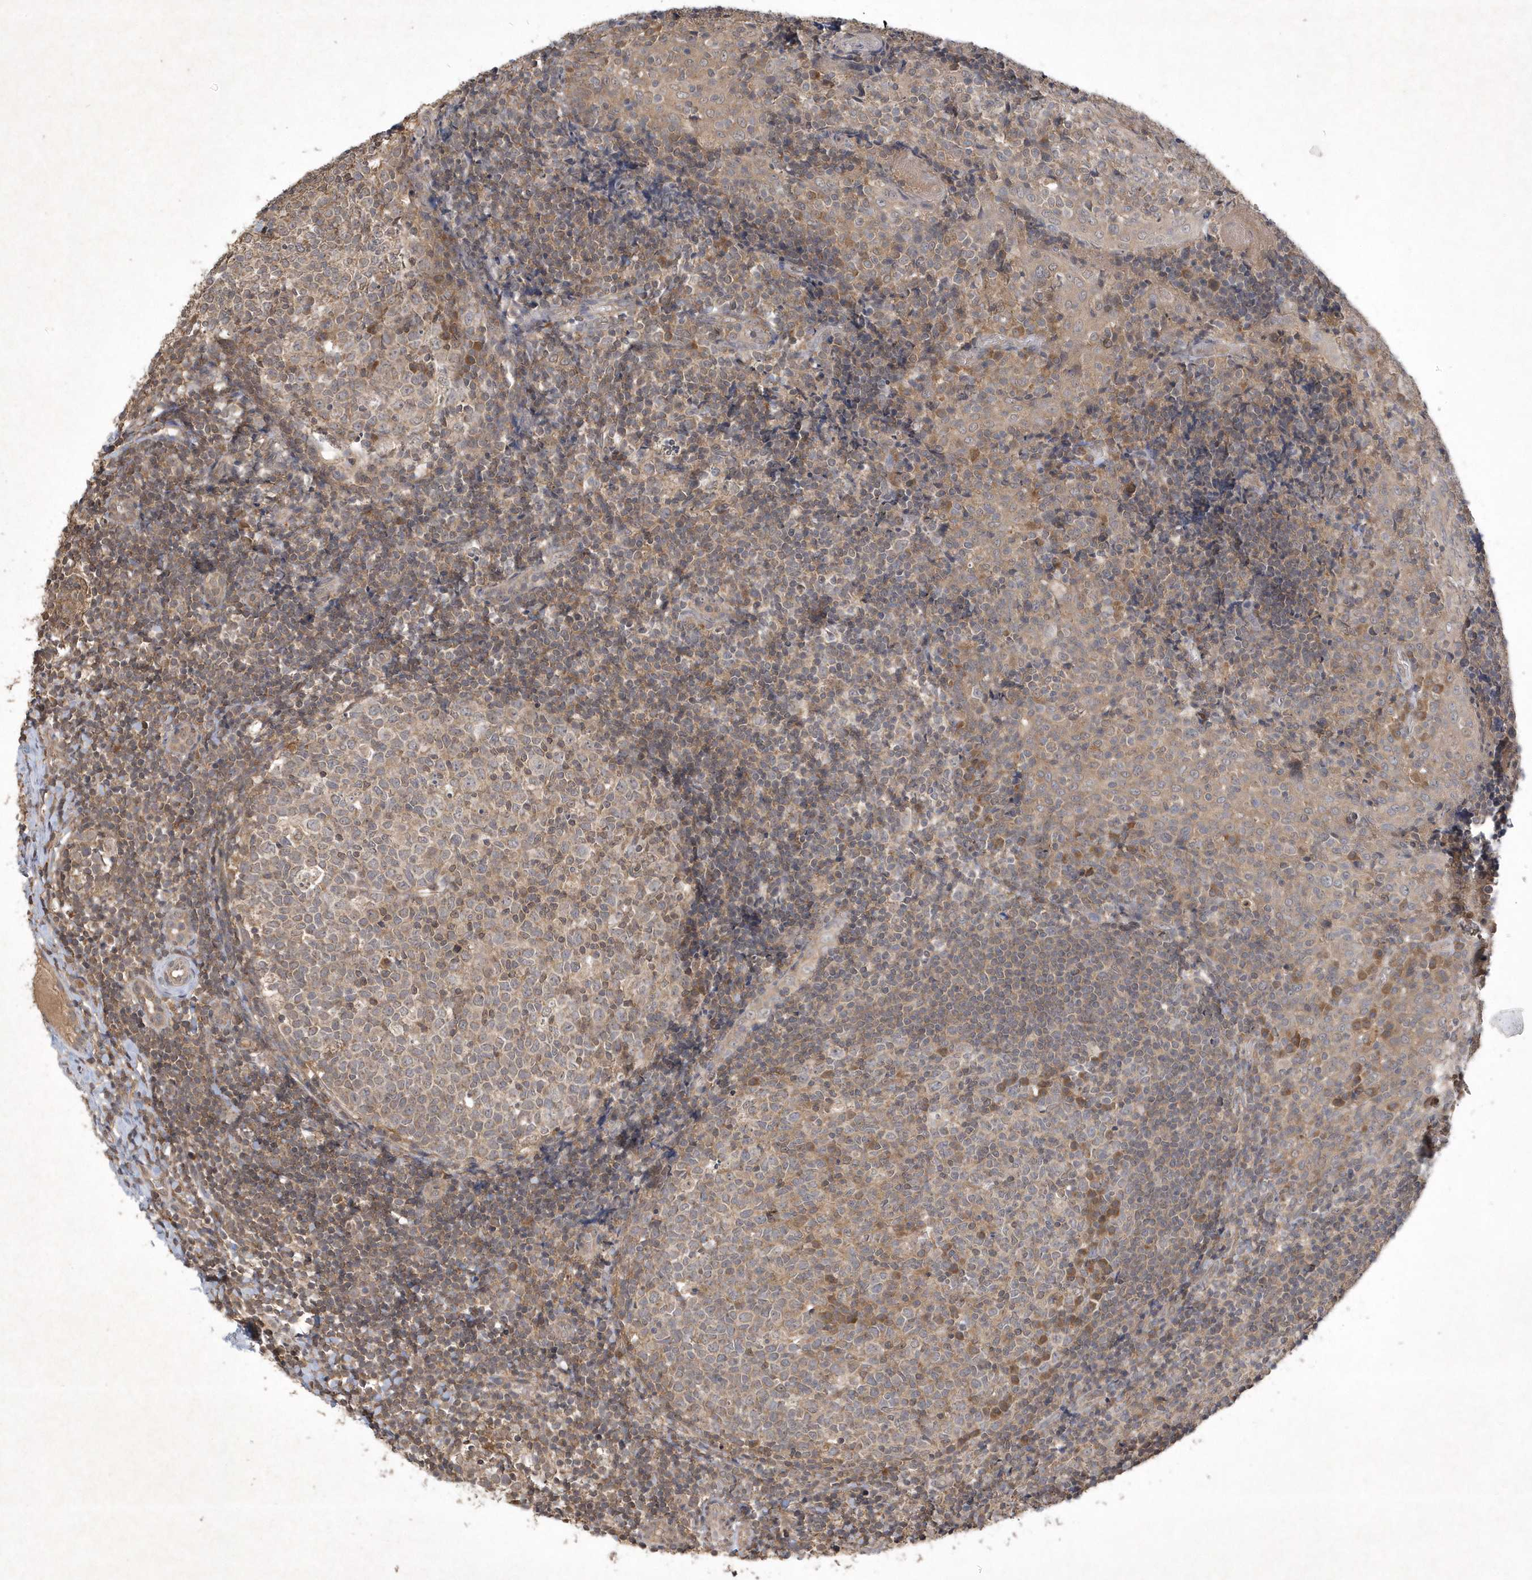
{"staining": {"intensity": "moderate", "quantity": "<25%", "location": "cytoplasmic/membranous"}, "tissue": "tonsil", "cell_type": "Germinal center cells", "image_type": "normal", "snomed": [{"axis": "morphology", "description": "Normal tissue, NOS"}, {"axis": "topography", "description": "Tonsil"}], "caption": "Immunohistochemical staining of unremarkable tonsil demonstrates moderate cytoplasmic/membranous protein staining in about <25% of germinal center cells.", "gene": "AKR7A2", "patient": {"sex": "female", "age": 19}}